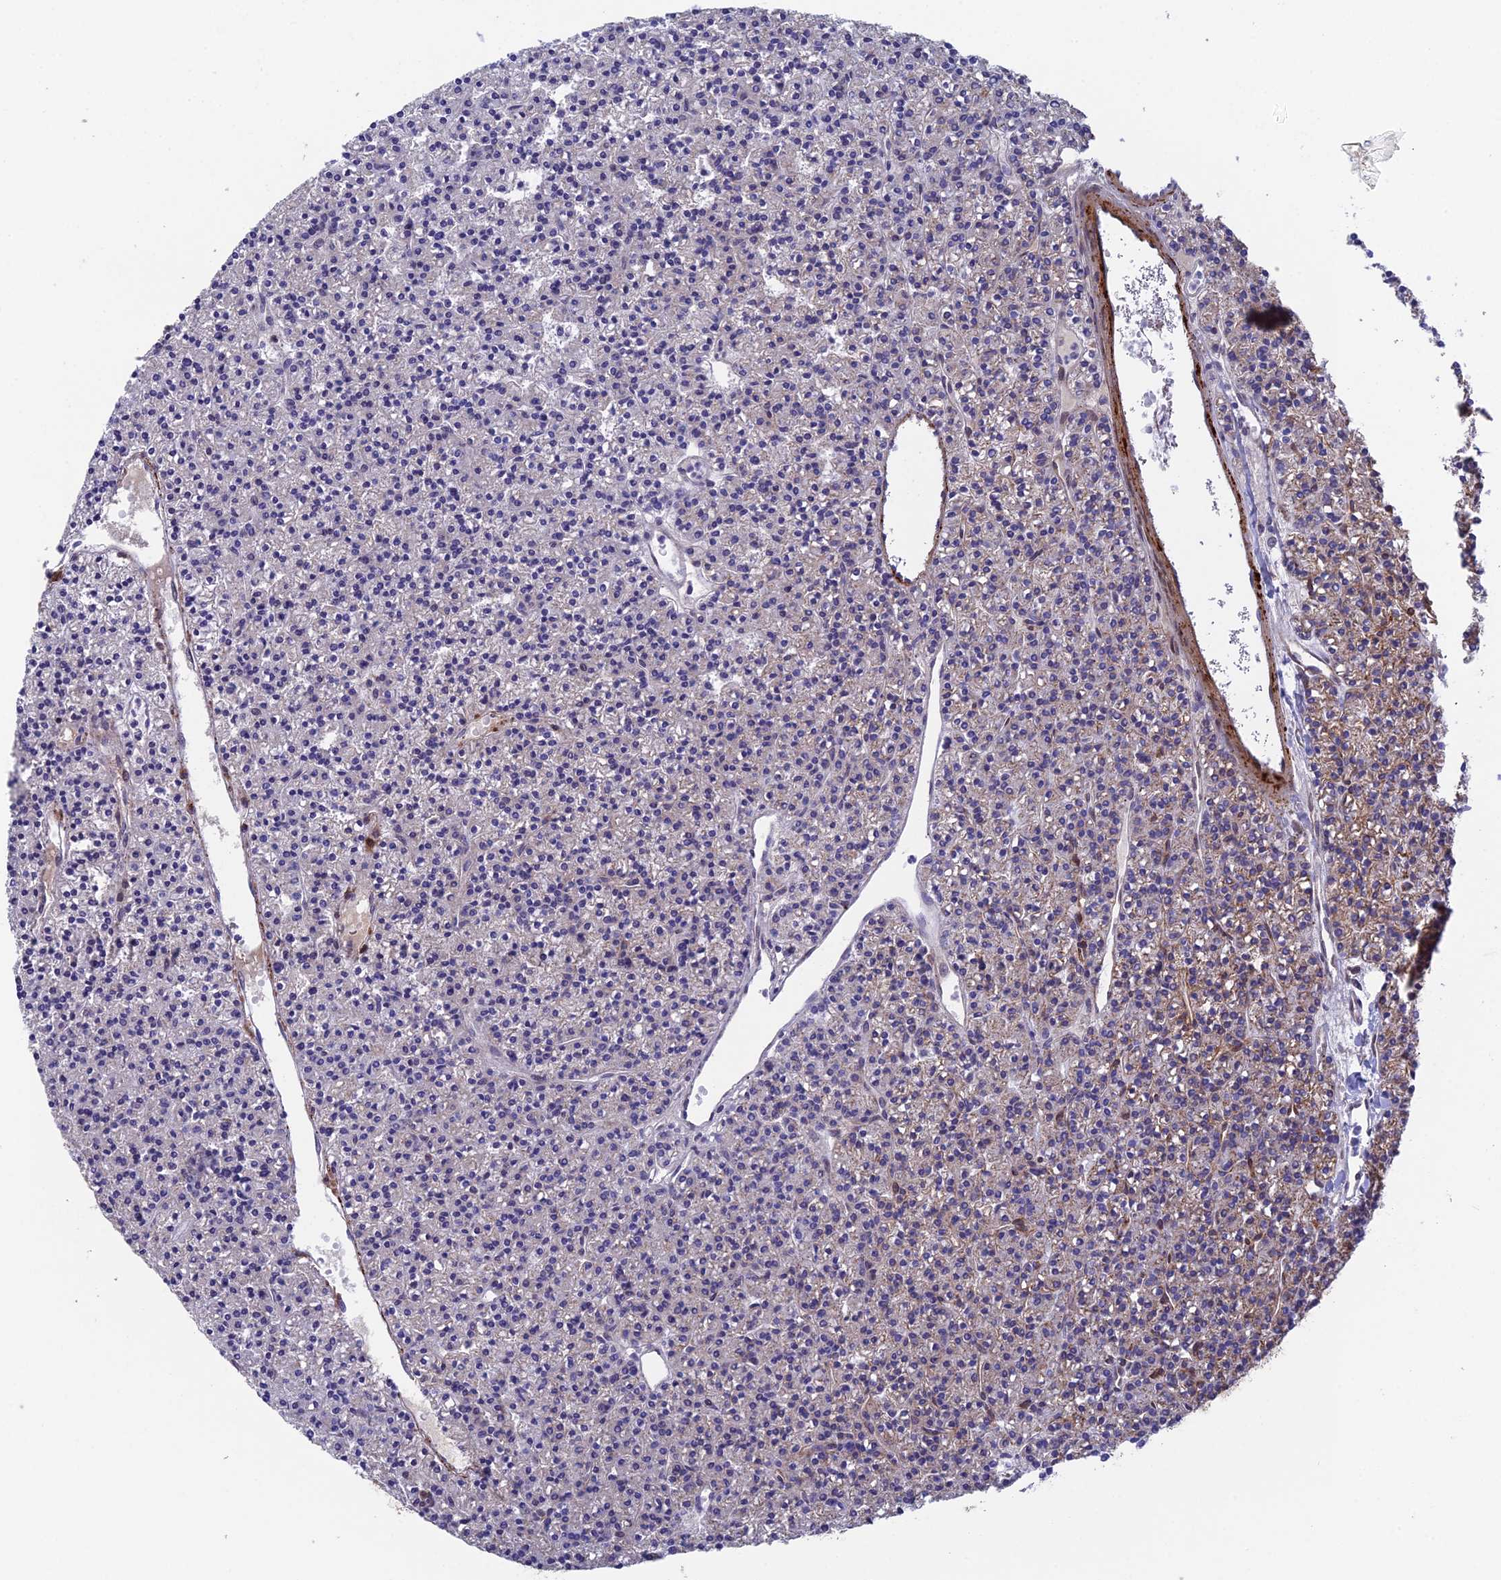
{"staining": {"intensity": "weak", "quantity": "<25%", "location": "cytoplasmic/membranous"}, "tissue": "parathyroid gland", "cell_type": "Glandular cells", "image_type": "normal", "snomed": [{"axis": "morphology", "description": "Normal tissue, NOS"}, {"axis": "topography", "description": "Parathyroid gland"}], "caption": "High magnification brightfield microscopy of unremarkable parathyroid gland stained with DAB (brown) and counterstained with hematoxylin (blue): glandular cells show no significant staining. (Stains: DAB (3,3'-diaminobenzidine) IHC with hematoxylin counter stain, Microscopy: brightfield microscopy at high magnification).", "gene": "CSPG4", "patient": {"sex": "female", "age": 45}}